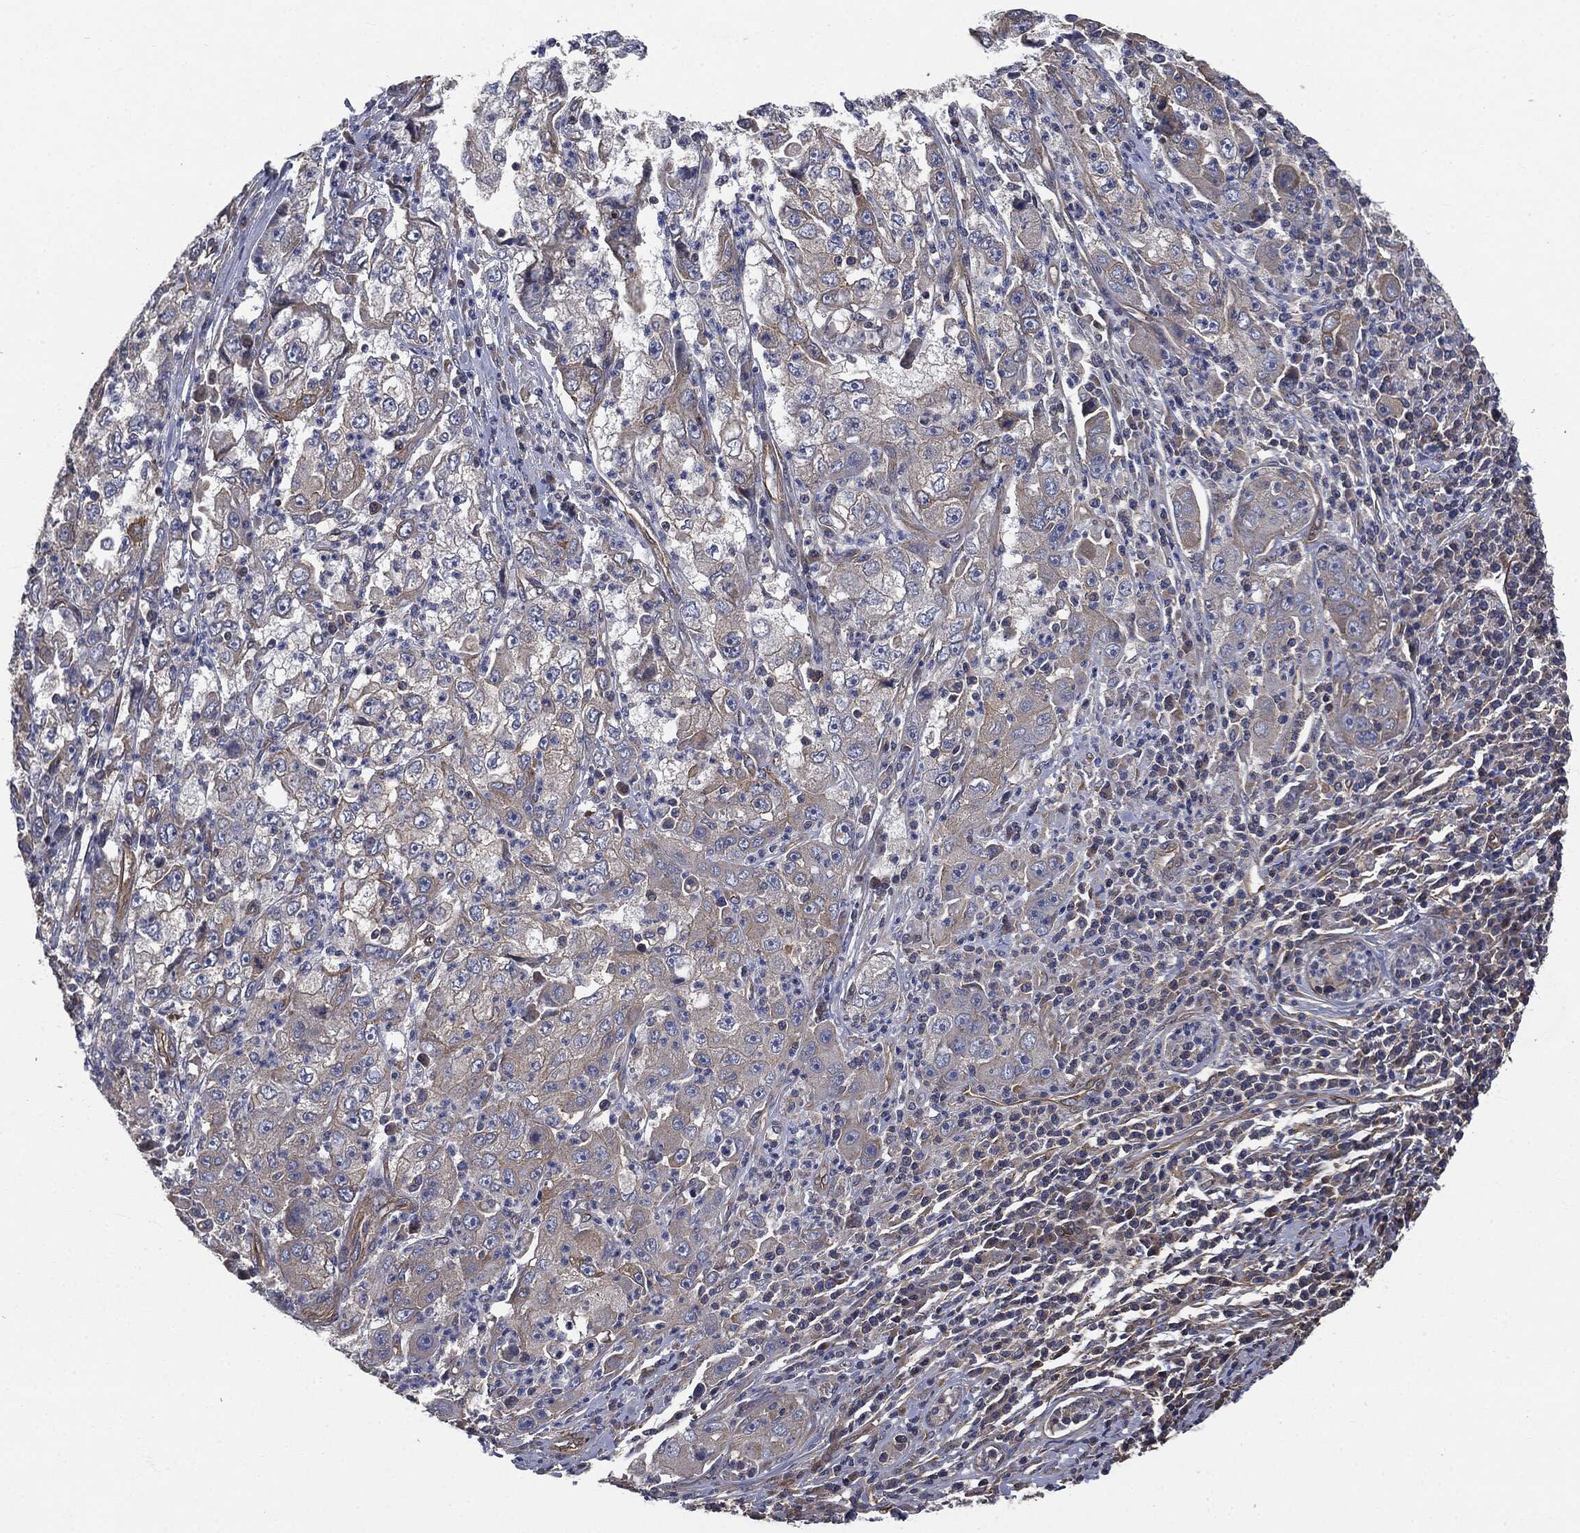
{"staining": {"intensity": "negative", "quantity": "none", "location": "none"}, "tissue": "cervical cancer", "cell_type": "Tumor cells", "image_type": "cancer", "snomed": [{"axis": "morphology", "description": "Squamous cell carcinoma, NOS"}, {"axis": "topography", "description": "Cervix"}], "caption": "An IHC micrograph of cervical squamous cell carcinoma is shown. There is no staining in tumor cells of cervical squamous cell carcinoma.", "gene": "EPS15L1", "patient": {"sex": "female", "age": 36}}